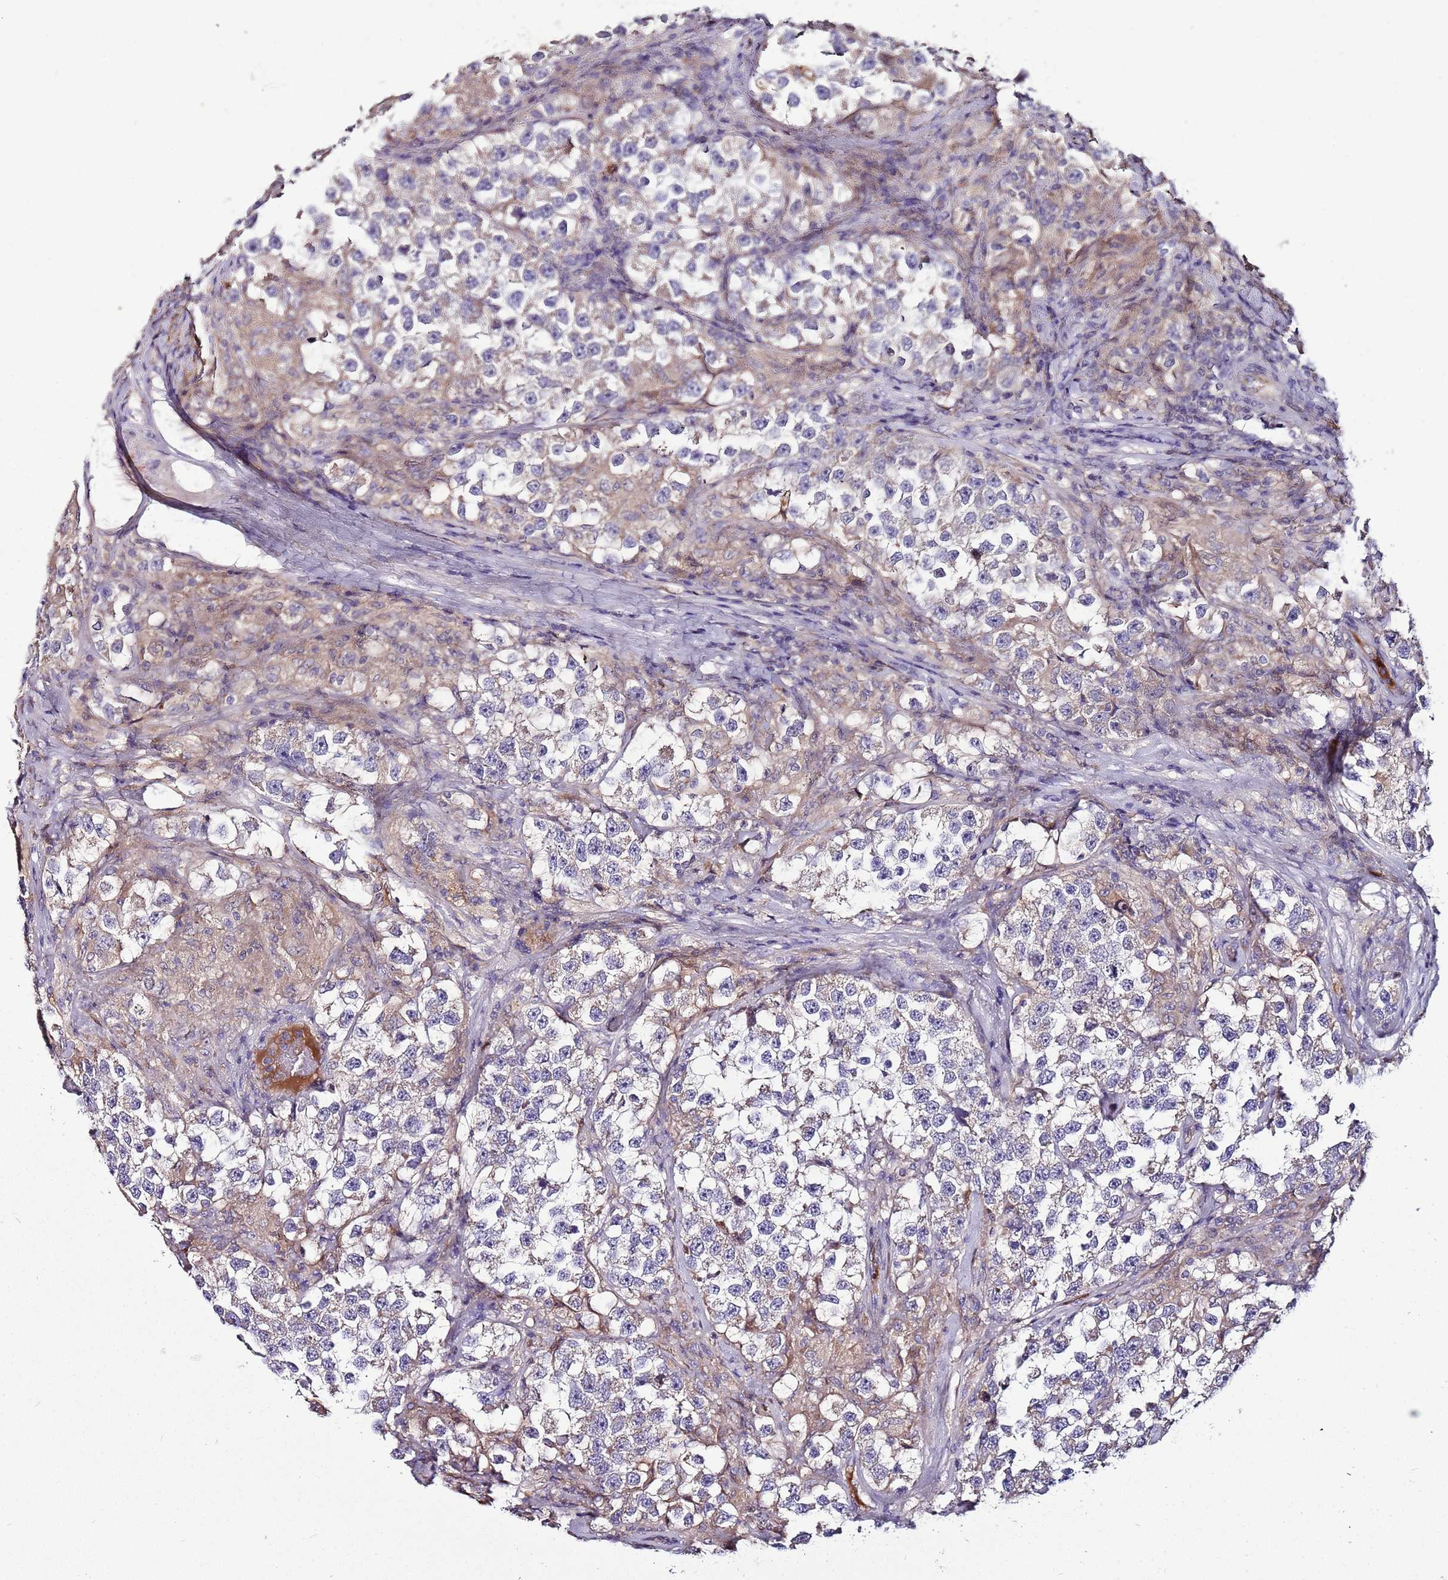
{"staining": {"intensity": "negative", "quantity": "none", "location": "none"}, "tissue": "testis cancer", "cell_type": "Tumor cells", "image_type": "cancer", "snomed": [{"axis": "morphology", "description": "Seminoma, NOS"}, {"axis": "topography", "description": "Testis"}], "caption": "The photomicrograph reveals no staining of tumor cells in seminoma (testis).", "gene": "FAM20A", "patient": {"sex": "male", "age": 46}}